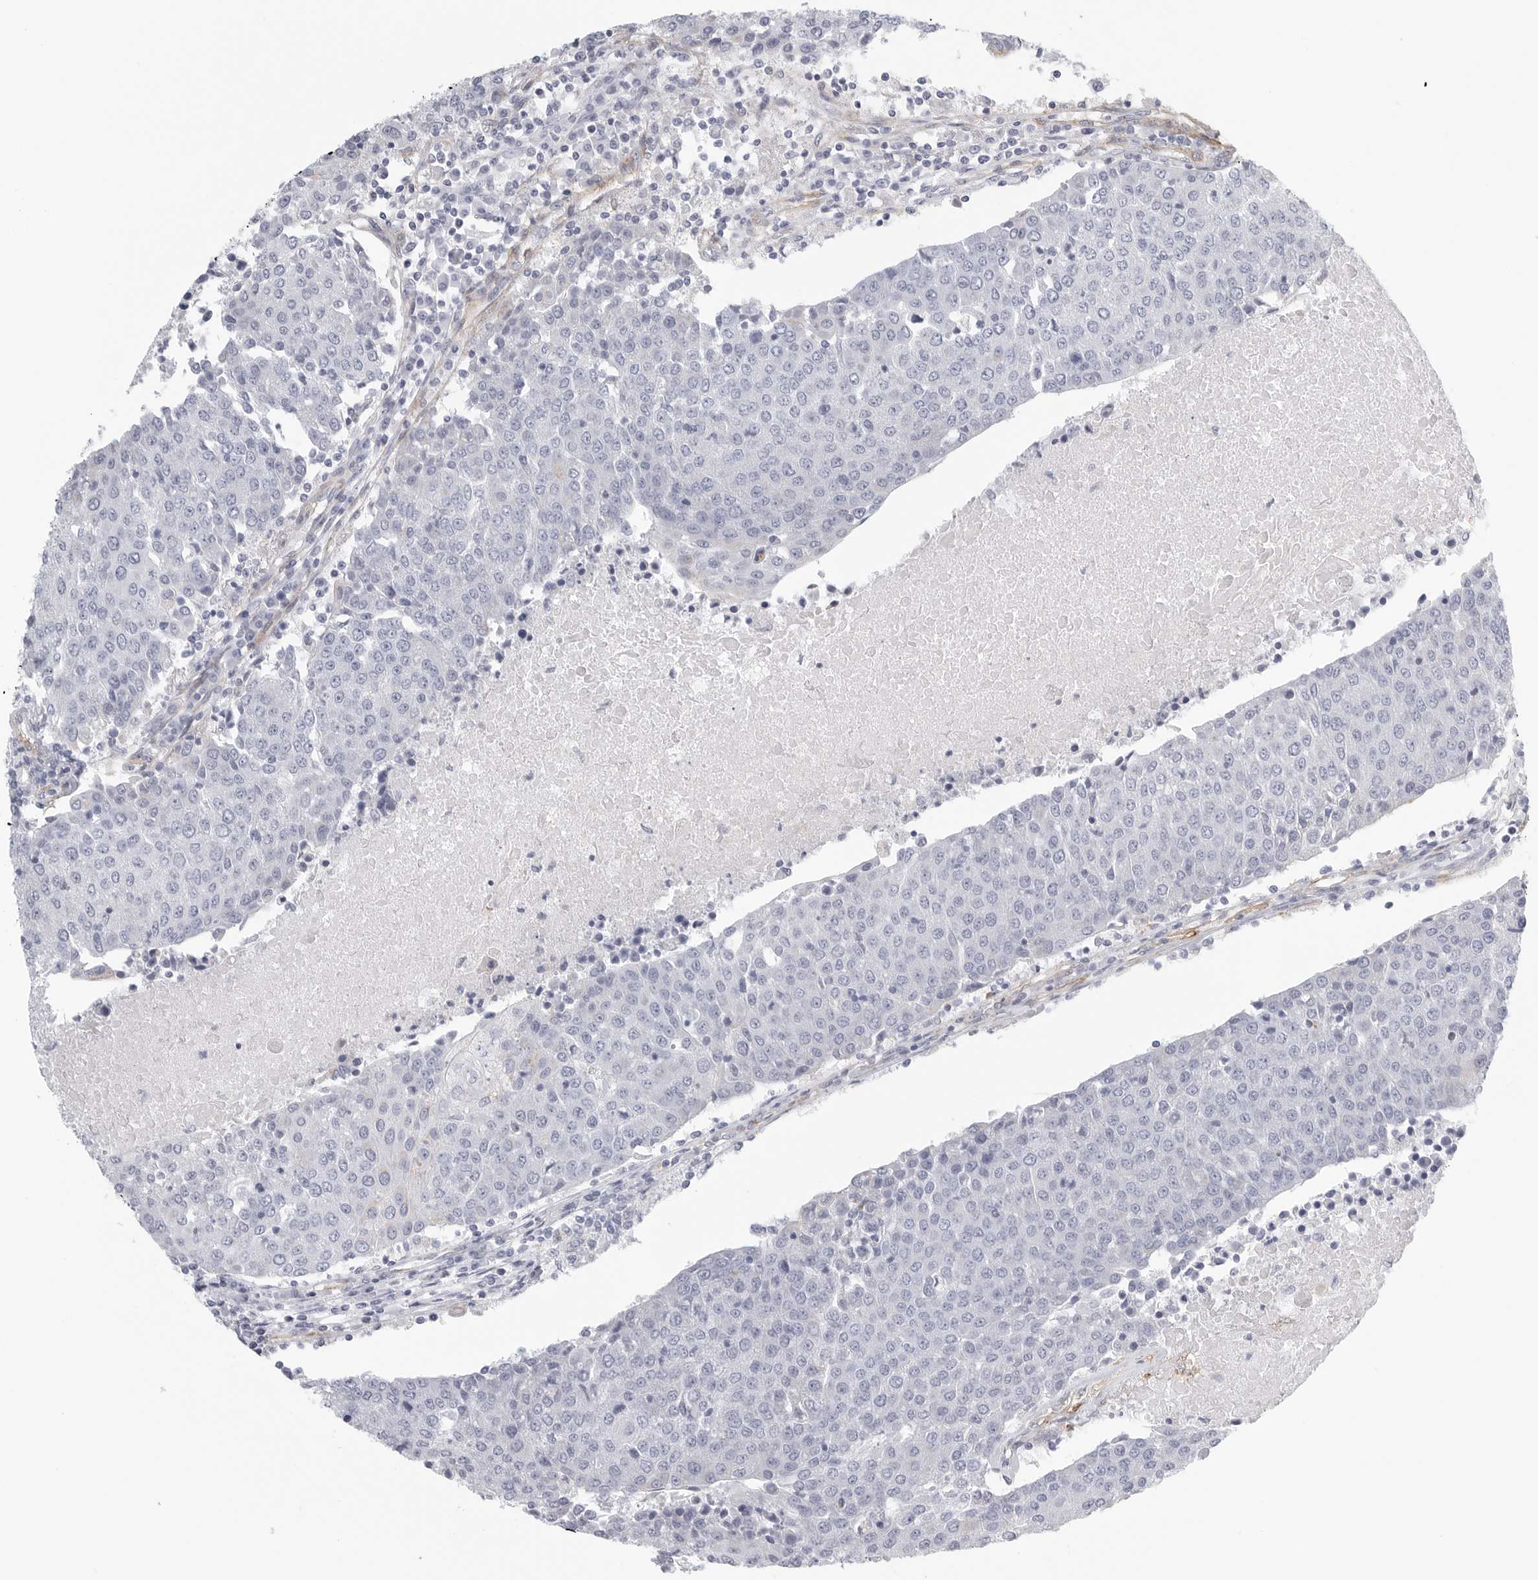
{"staining": {"intensity": "negative", "quantity": "none", "location": "none"}, "tissue": "urothelial cancer", "cell_type": "Tumor cells", "image_type": "cancer", "snomed": [{"axis": "morphology", "description": "Urothelial carcinoma, High grade"}, {"axis": "topography", "description": "Urinary bladder"}], "caption": "This is an IHC image of urothelial cancer. There is no positivity in tumor cells.", "gene": "TNR", "patient": {"sex": "female", "age": 85}}